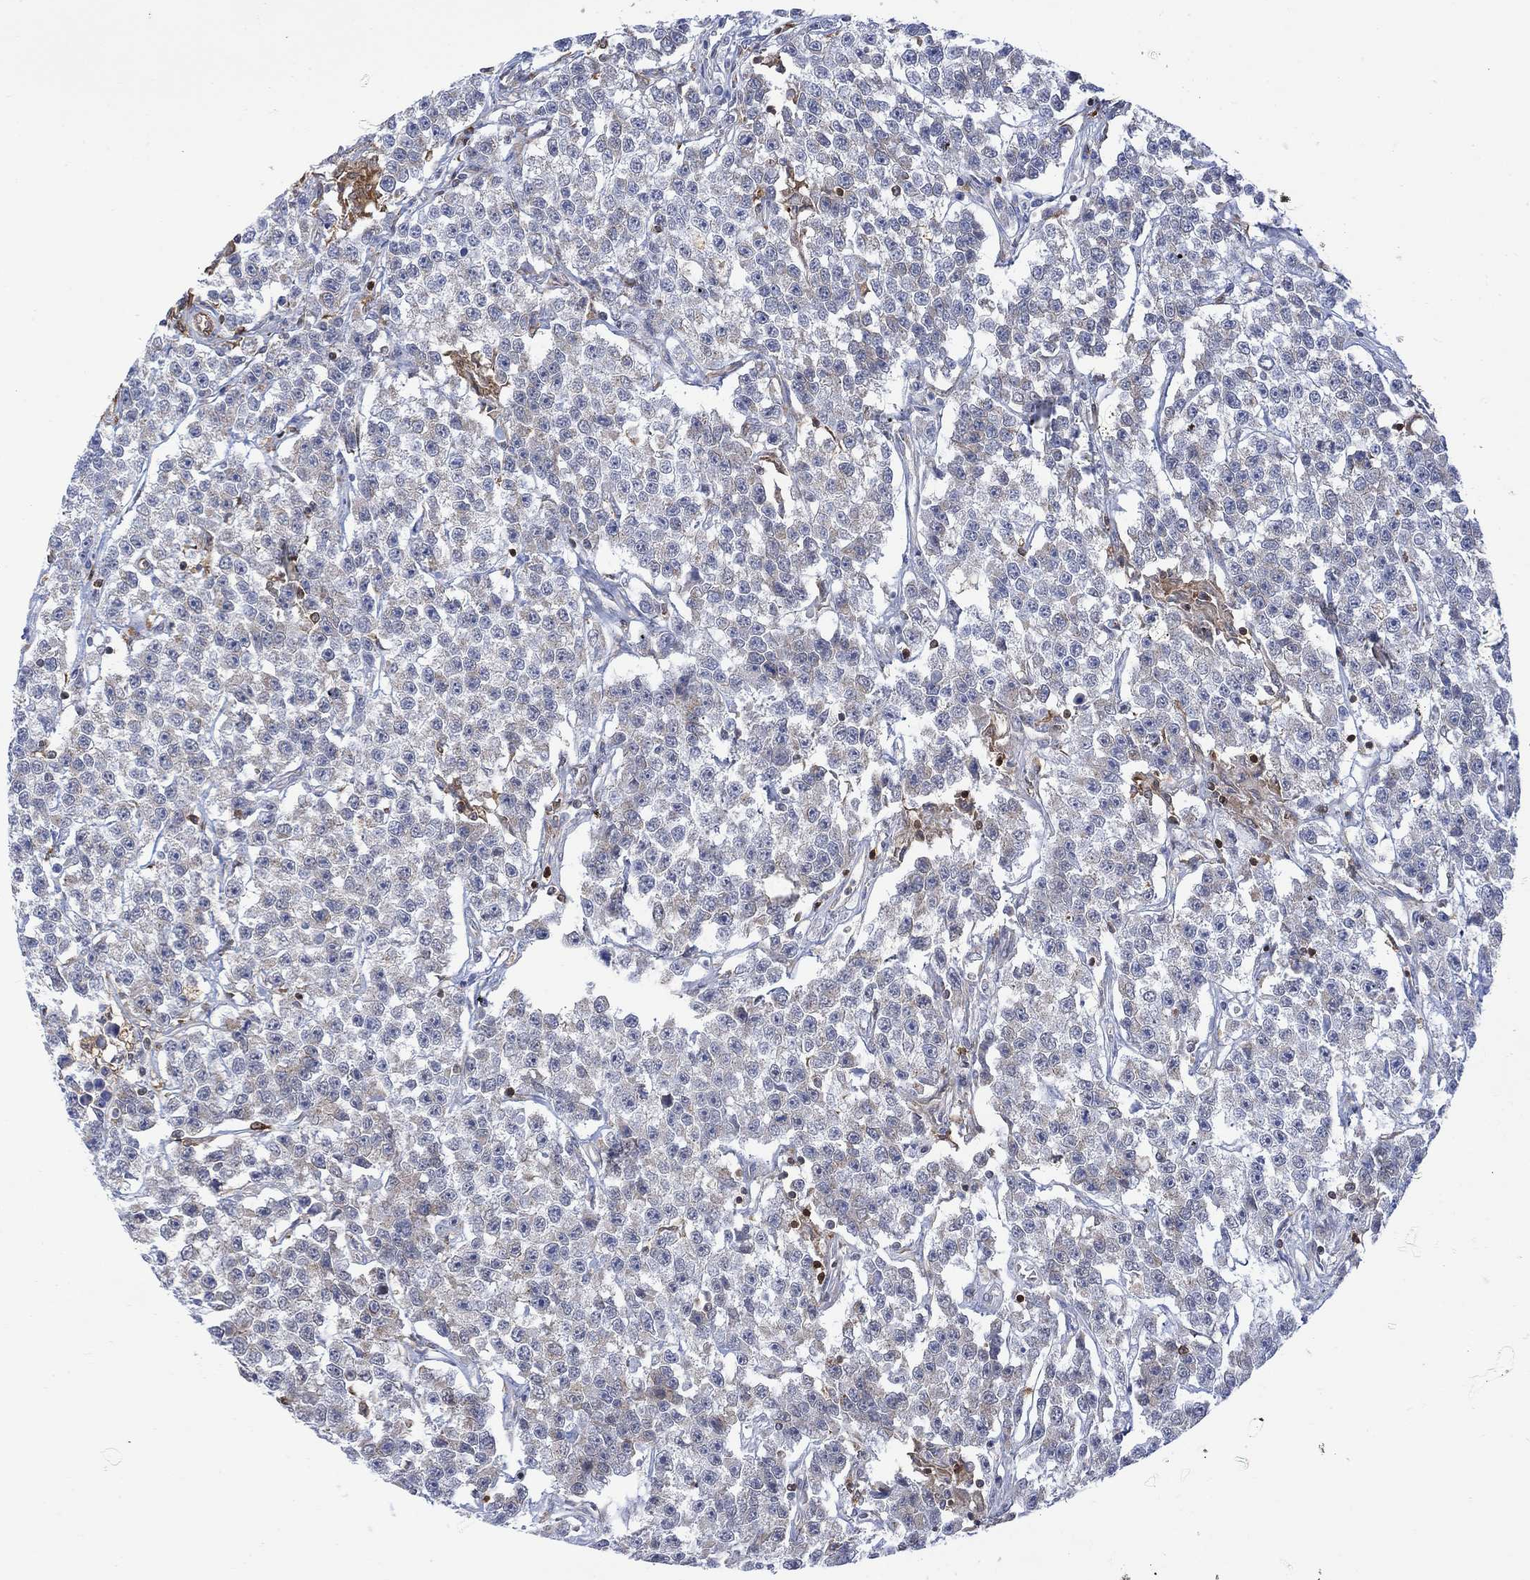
{"staining": {"intensity": "negative", "quantity": "none", "location": "none"}, "tissue": "testis cancer", "cell_type": "Tumor cells", "image_type": "cancer", "snomed": [{"axis": "morphology", "description": "Seminoma, NOS"}, {"axis": "topography", "description": "Testis"}], "caption": "Immunohistochemical staining of human testis seminoma exhibits no significant expression in tumor cells.", "gene": "GBP5", "patient": {"sex": "male", "age": 59}}